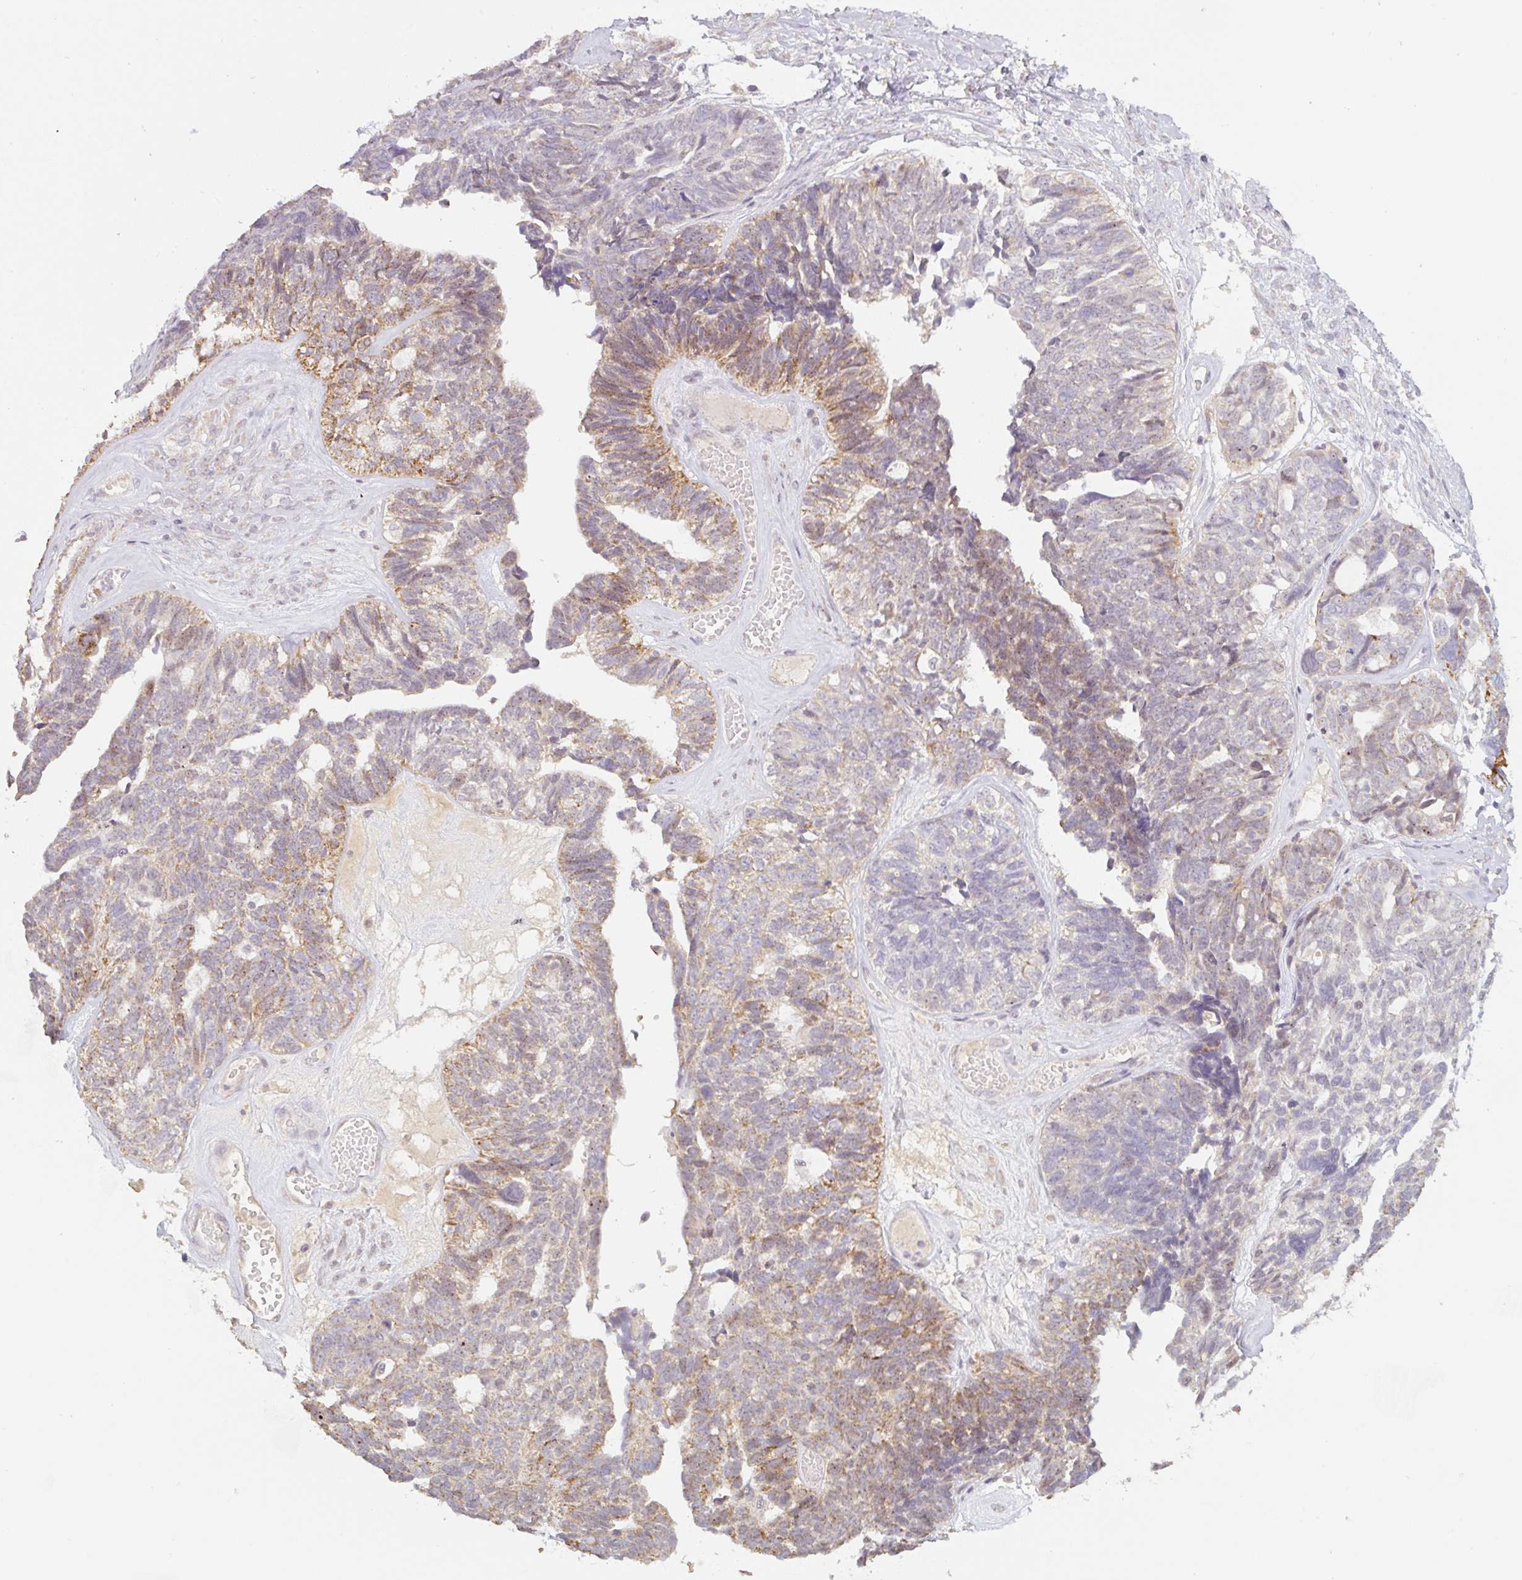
{"staining": {"intensity": "moderate", "quantity": "25%-75%", "location": "cytoplasmic/membranous"}, "tissue": "ovarian cancer", "cell_type": "Tumor cells", "image_type": "cancer", "snomed": [{"axis": "morphology", "description": "Cystadenocarcinoma, serous, NOS"}, {"axis": "topography", "description": "Ovary"}], "caption": "A brown stain shows moderate cytoplasmic/membranous staining of a protein in human ovarian cancer tumor cells.", "gene": "MIA2", "patient": {"sex": "female", "age": 79}}